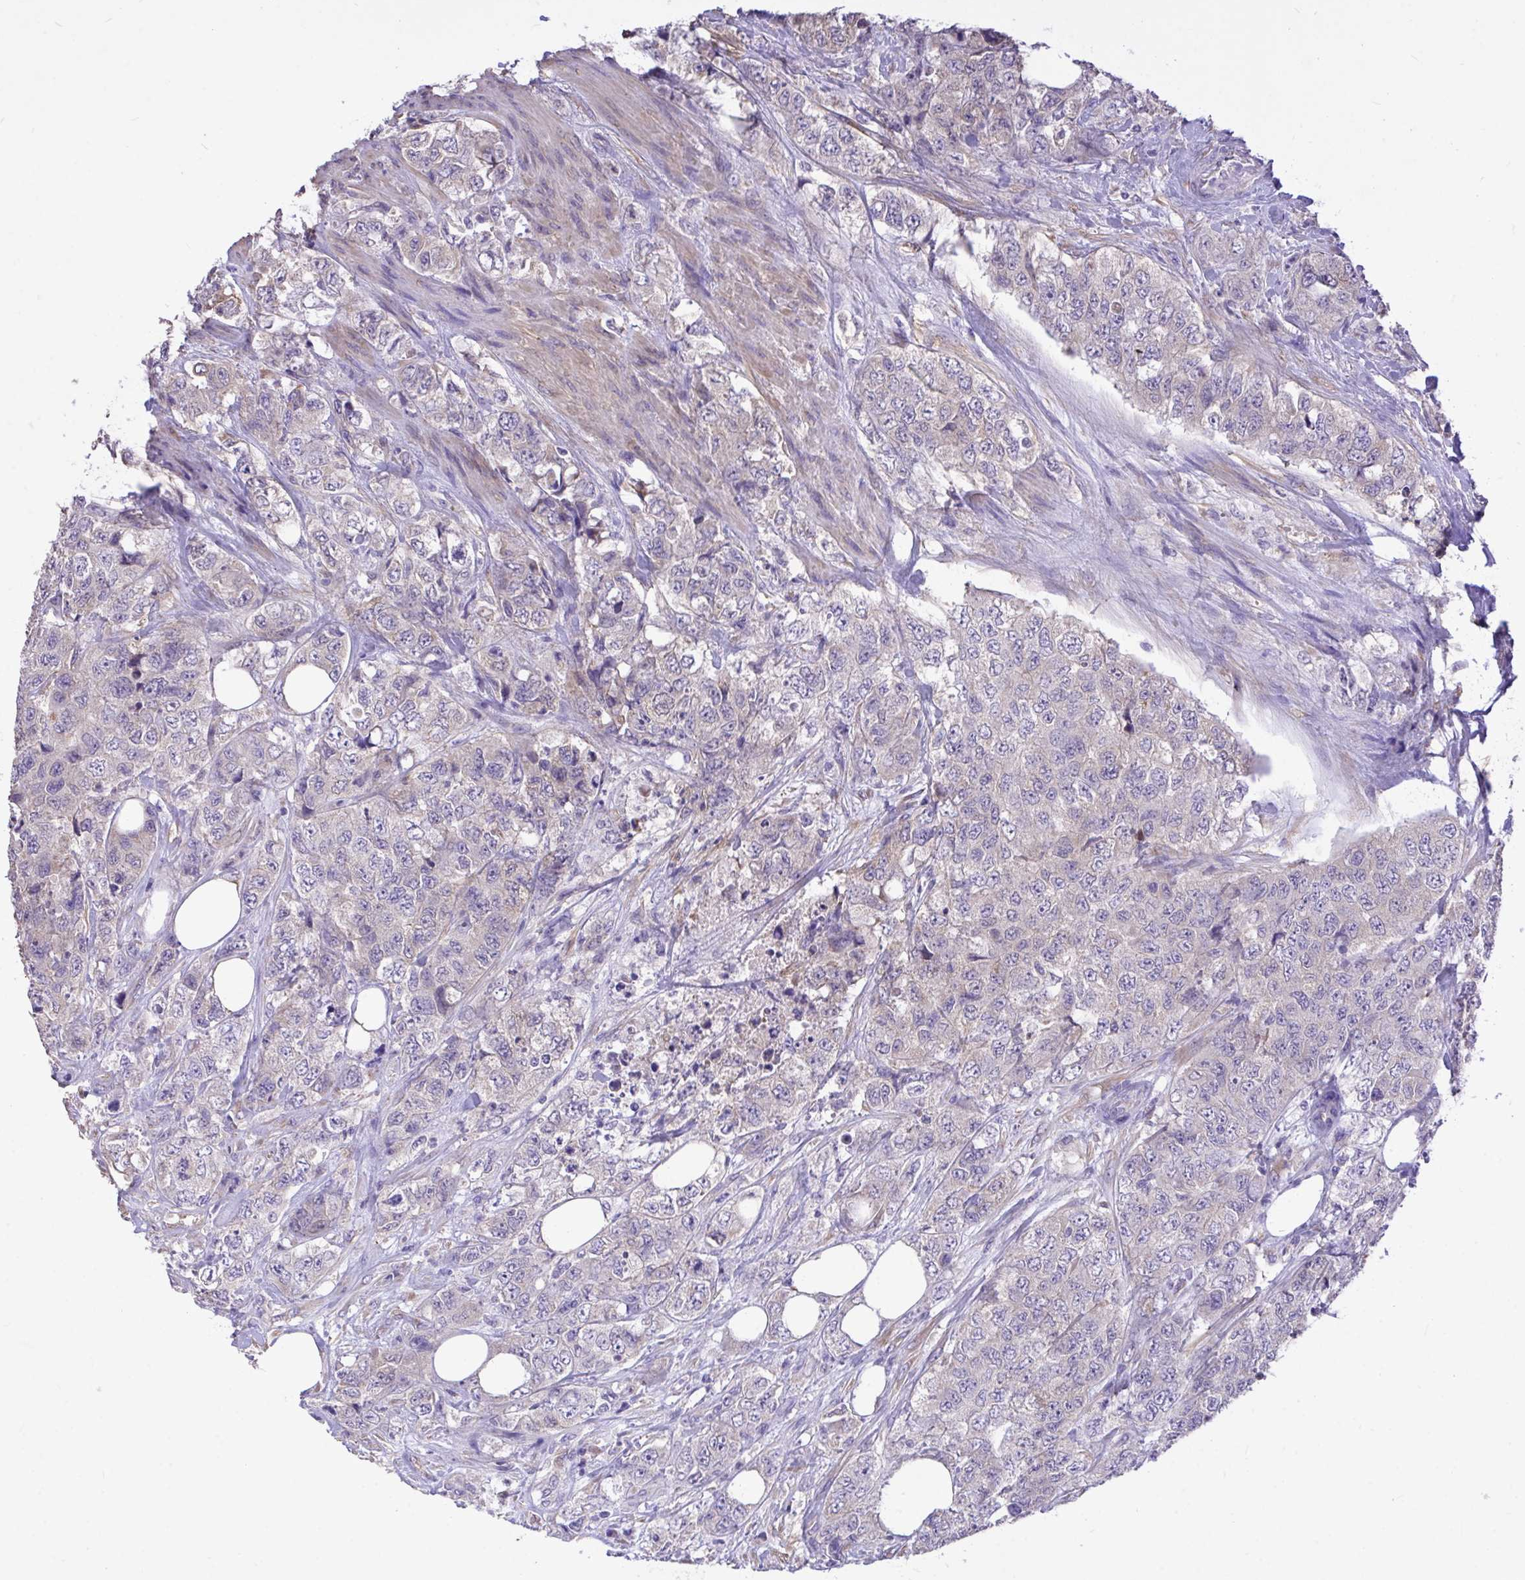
{"staining": {"intensity": "weak", "quantity": "25%-75%", "location": "cytoplasmic/membranous"}, "tissue": "urothelial cancer", "cell_type": "Tumor cells", "image_type": "cancer", "snomed": [{"axis": "morphology", "description": "Urothelial carcinoma, High grade"}, {"axis": "topography", "description": "Urinary bladder"}], "caption": "IHC photomicrograph of human urothelial carcinoma (high-grade) stained for a protein (brown), which shows low levels of weak cytoplasmic/membranous staining in about 25%-75% of tumor cells.", "gene": "MPC2", "patient": {"sex": "female", "age": 78}}